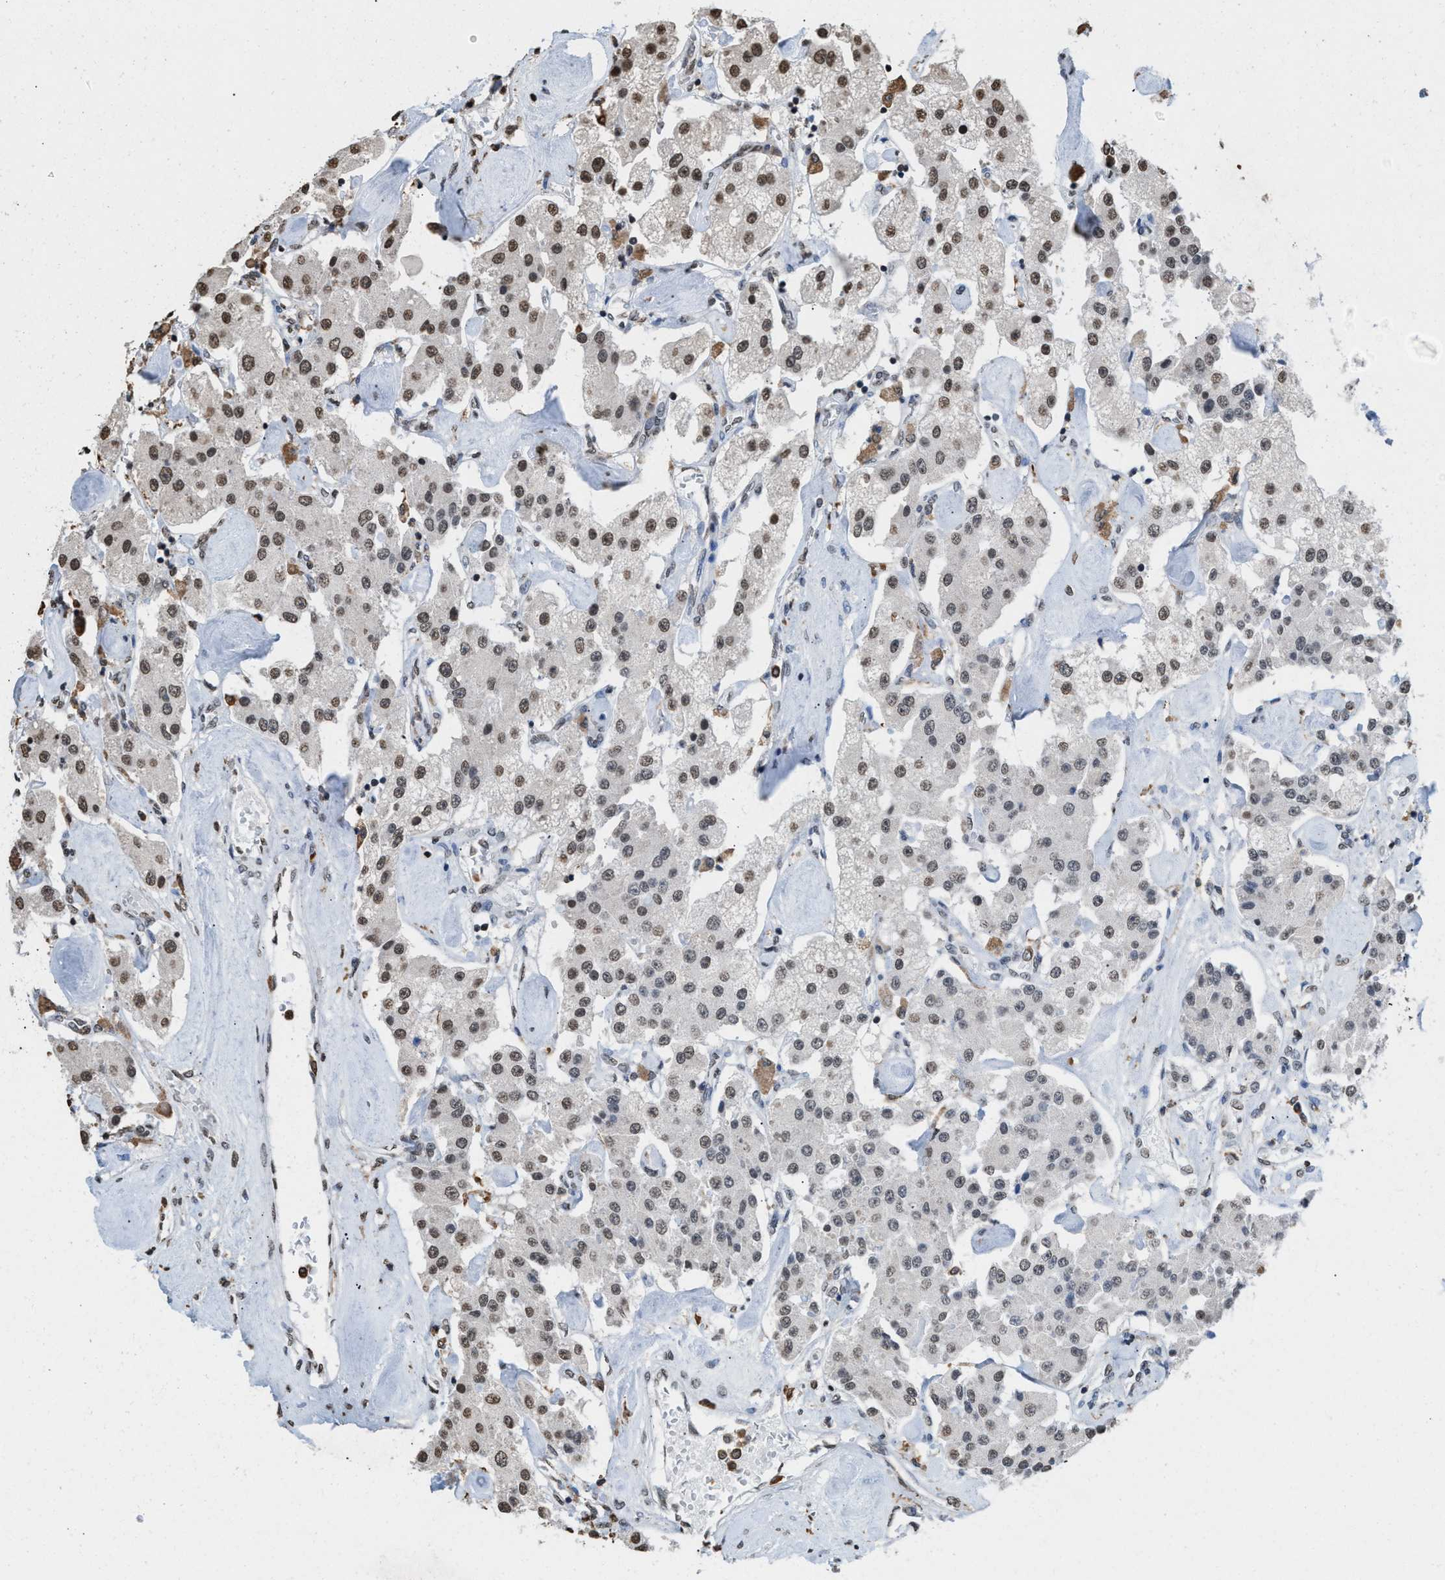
{"staining": {"intensity": "moderate", "quantity": "25%-75%", "location": "nuclear"}, "tissue": "carcinoid", "cell_type": "Tumor cells", "image_type": "cancer", "snomed": [{"axis": "morphology", "description": "Carcinoid, malignant, NOS"}, {"axis": "topography", "description": "Pancreas"}], "caption": "Immunohistochemical staining of human malignant carcinoid exhibits moderate nuclear protein staining in approximately 25%-75% of tumor cells. The protein is stained brown, and the nuclei are stained in blue (DAB IHC with brightfield microscopy, high magnification).", "gene": "NUP88", "patient": {"sex": "male", "age": 41}}